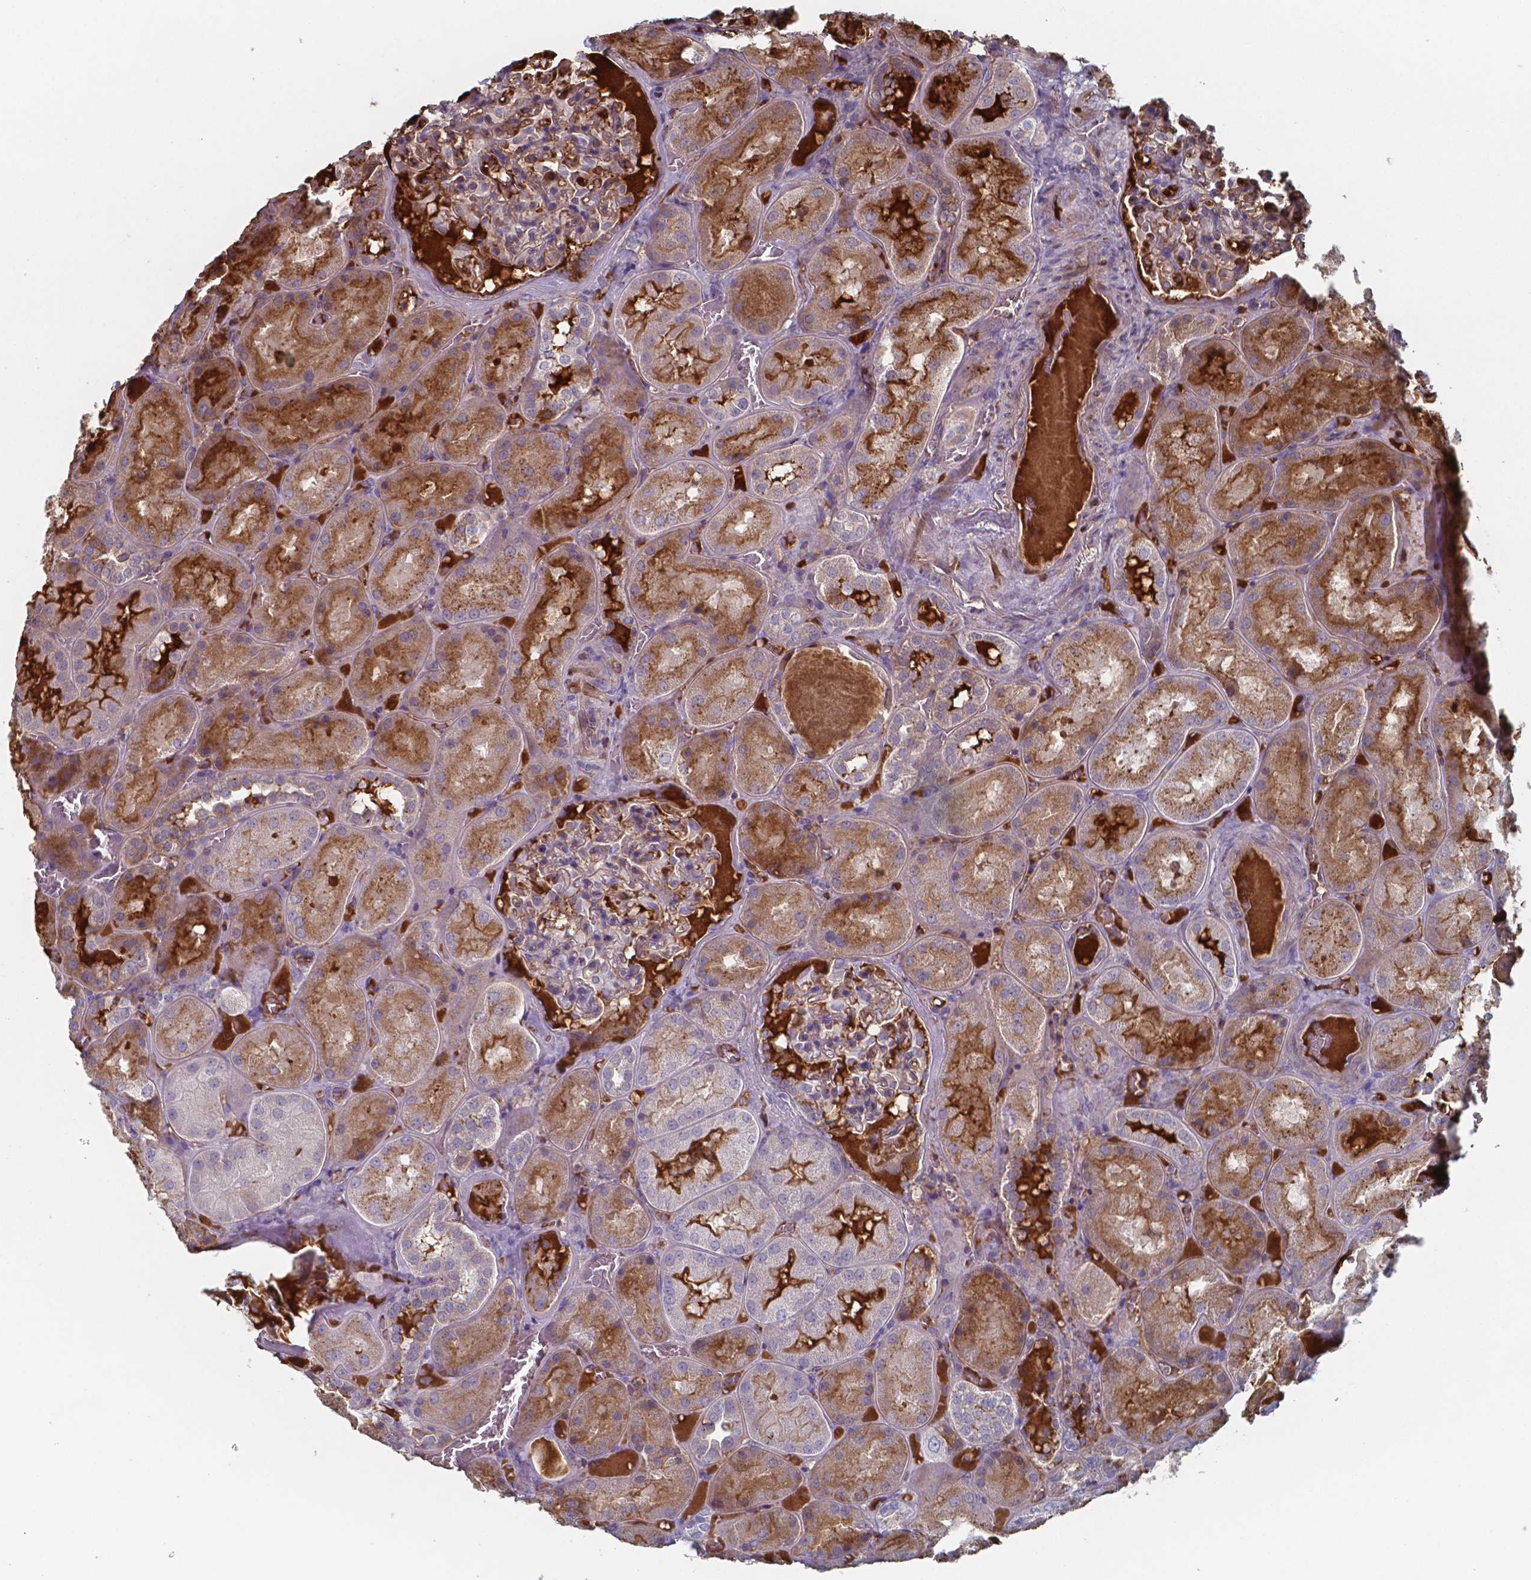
{"staining": {"intensity": "negative", "quantity": "none", "location": "none"}, "tissue": "kidney", "cell_type": "Cells in glomeruli", "image_type": "normal", "snomed": [{"axis": "morphology", "description": "Normal tissue, NOS"}, {"axis": "topography", "description": "Kidney"}], "caption": "An image of kidney stained for a protein reveals no brown staining in cells in glomeruli. (Stains: DAB (3,3'-diaminobenzidine) immunohistochemistry with hematoxylin counter stain, Microscopy: brightfield microscopy at high magnification).", "gene": "BTBD17", "patient": {"sex": "male", "age": 73}}